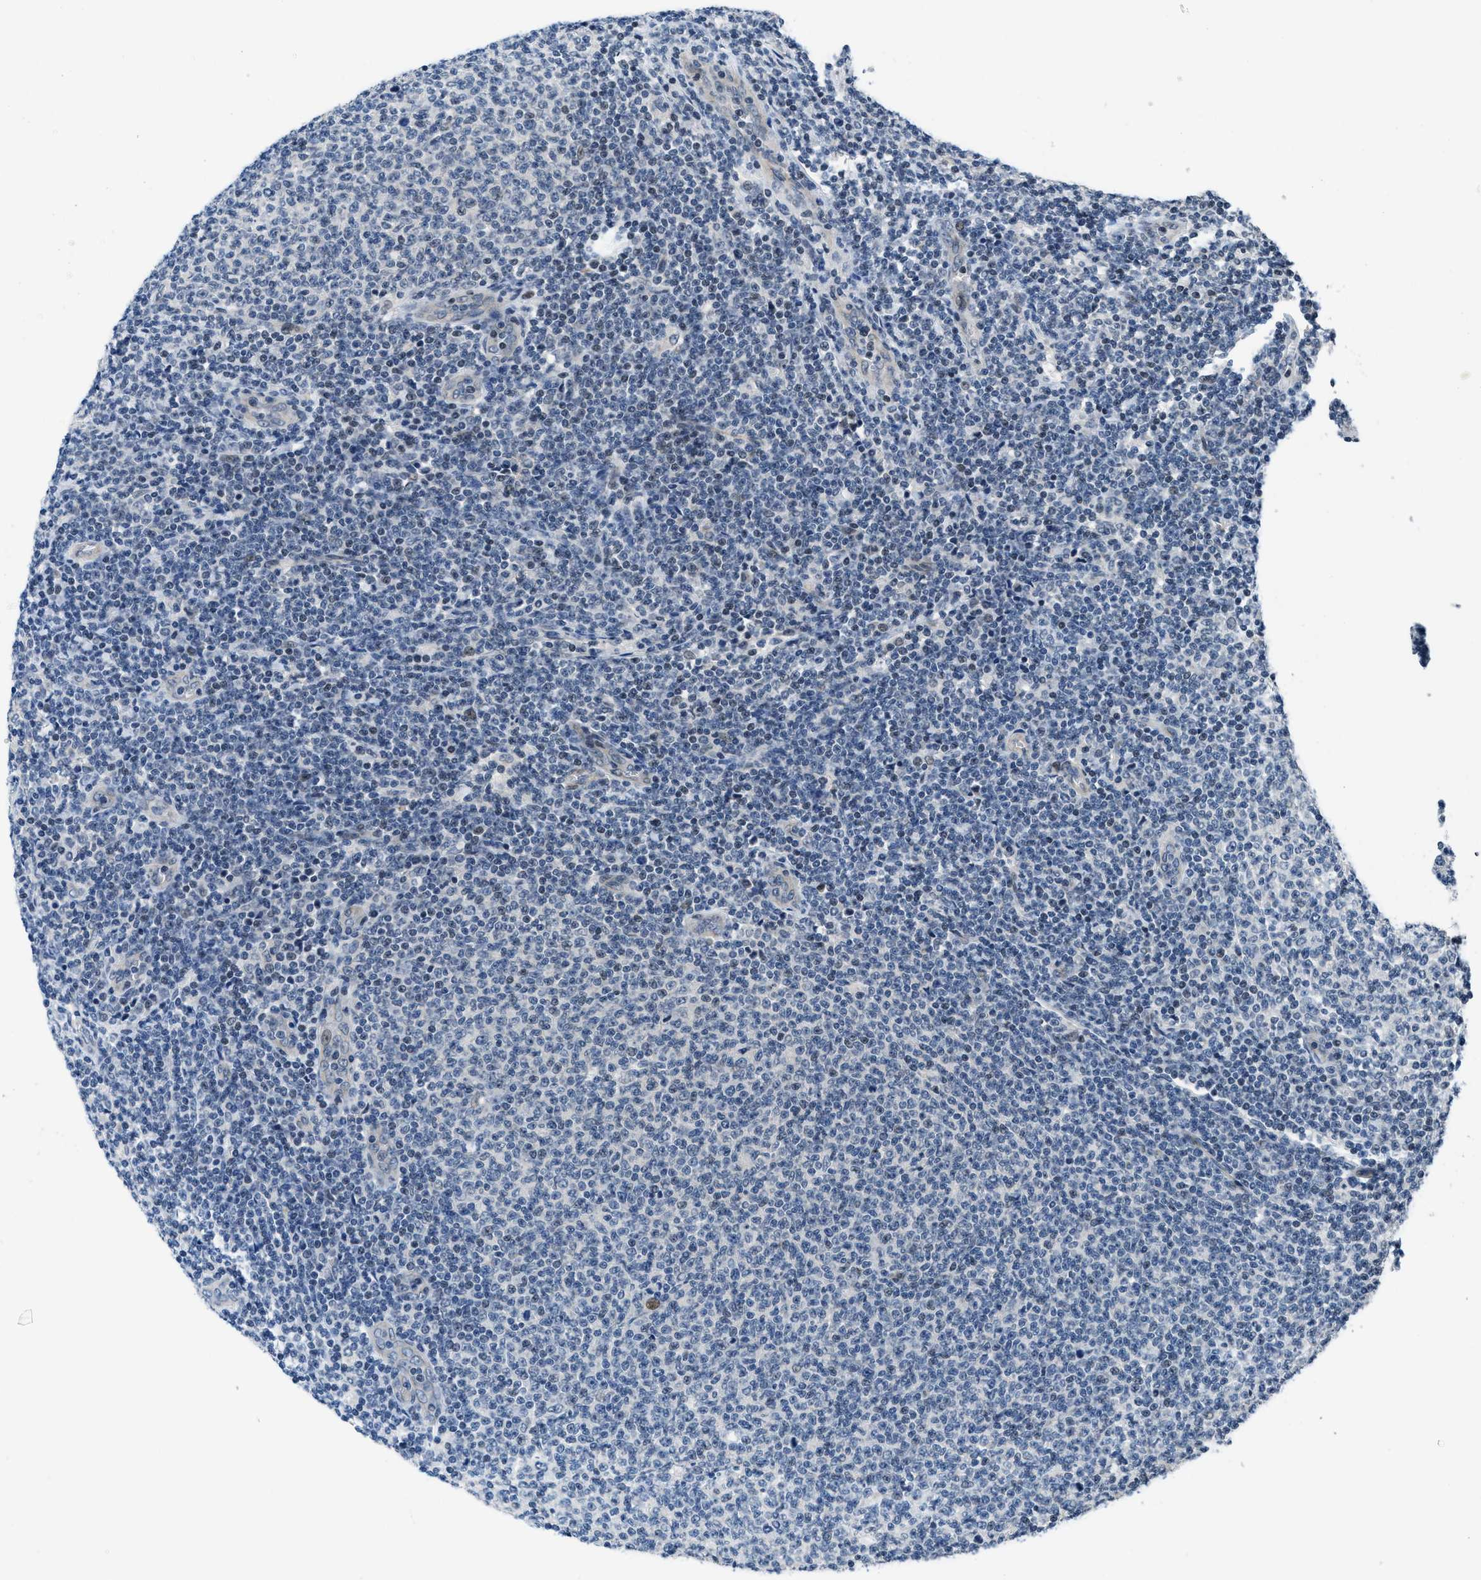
{"staining": {"intensity": "weak", "quantity": "<25%", "location": "nuclear"}, "tissue": "lymphoma", "cell_type": "Tumor cells", "image_type": "cancer", "snomed": [{"axis": "morphology", "description": "Malignant lymphoma, non-Hodgkin's type, Low grade"}, {"axis": "topography", "description": "Lymph node"}], "caption": "Tumor cells are negative for protein expression in human lymphoma.", "gene": "SETD5", "patient": {"sex": "male", "age": 66}}